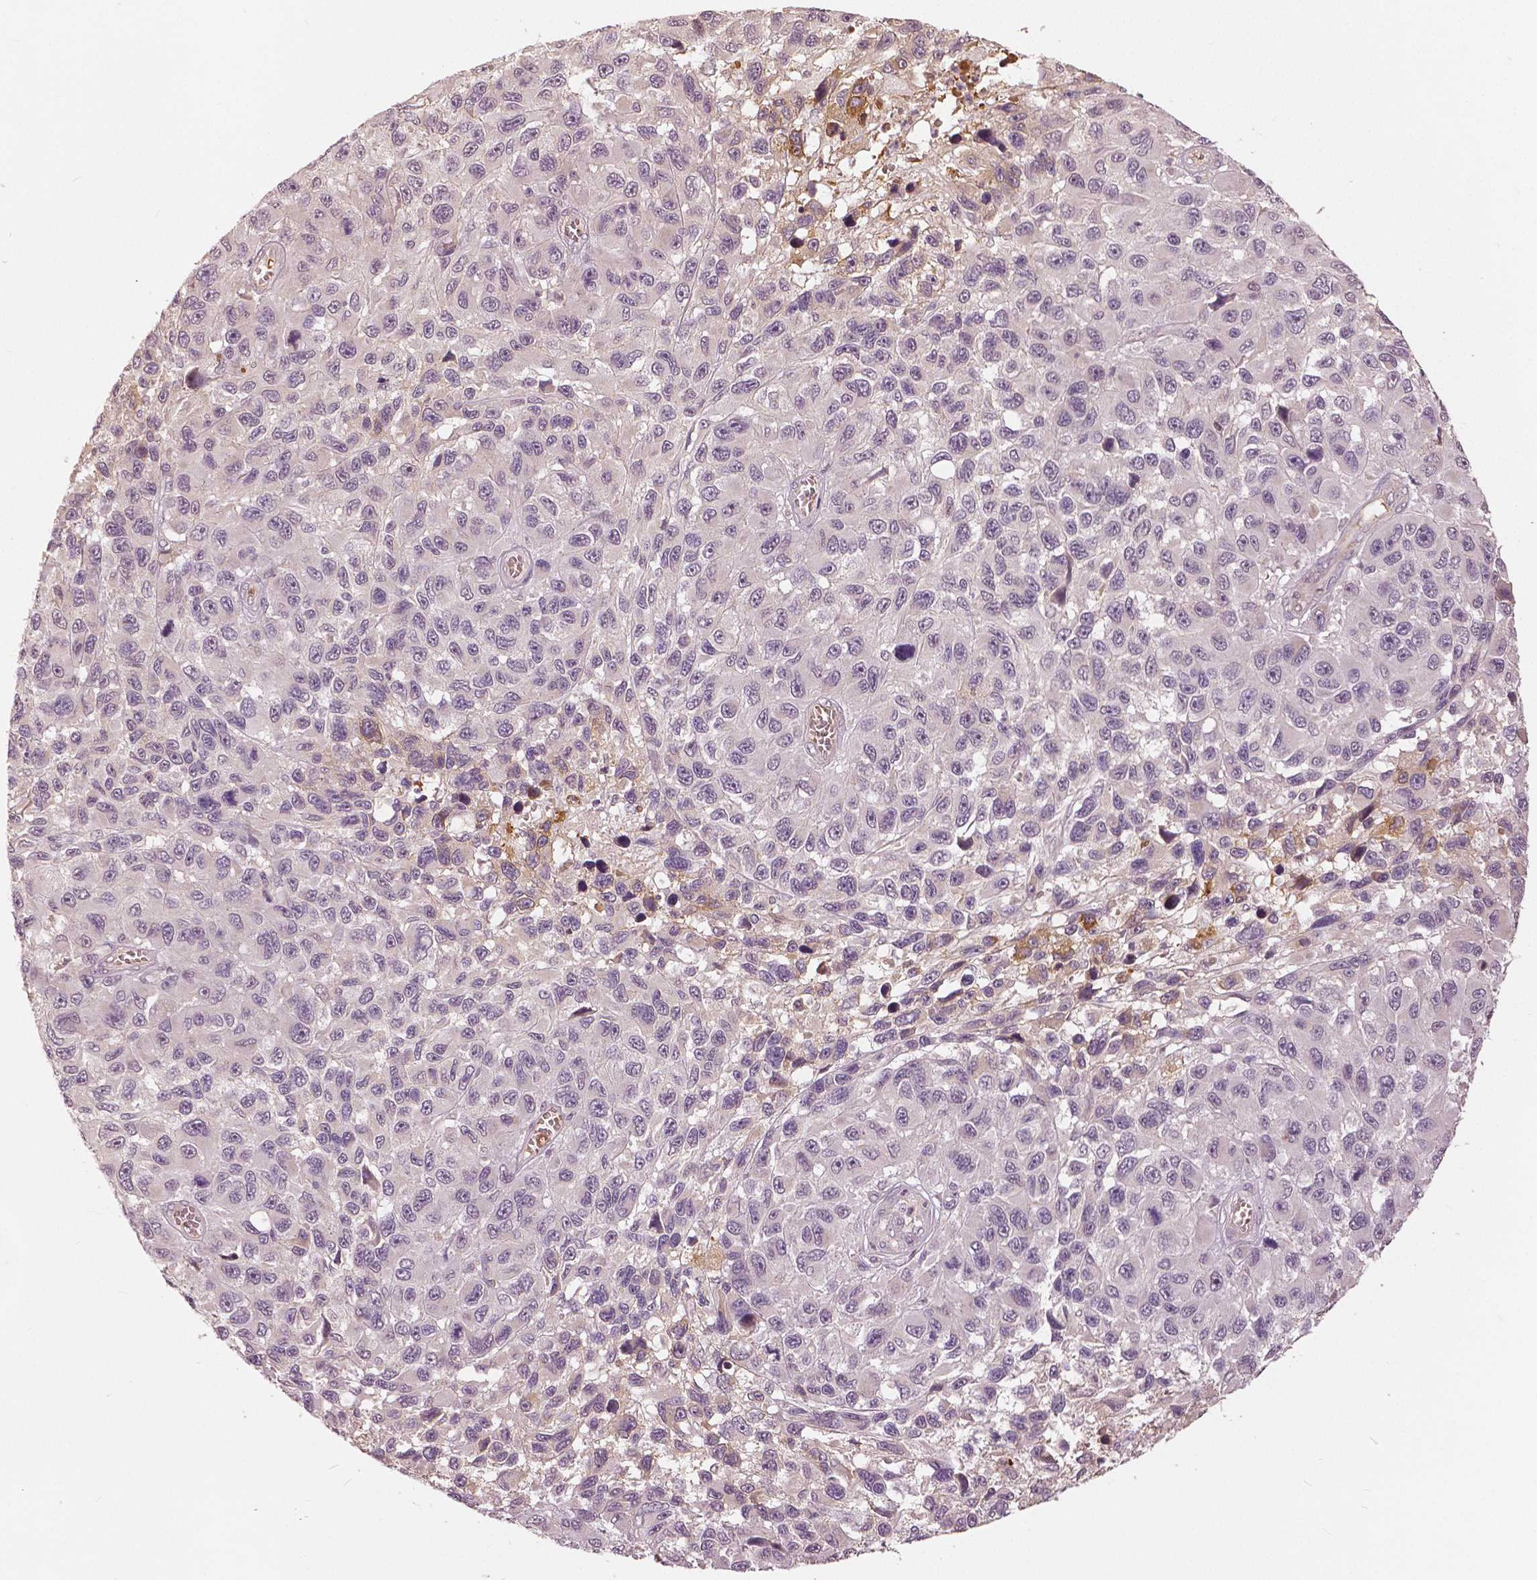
{"staining": {"intensity": "negative", "quantity": "none", "location": "none"}, "tissue": "melanoma", "cell_type": "Tumor cells", "image_type": "cancer", "snomed": [{"axis": "morphology", "description": "Malignant melanoma, NOS"}, {"axis": "topography", "description": "Skin"}], "caption": "A high-resolution micrograph shows immunohistochemistry staining of melanoma, which exhibits no significant staining in tumor cells. (IHC, brightfield microscopy, high magnification).", "gene": "ANGPTL4", "patient": {"sex": "male", "age": 53}}